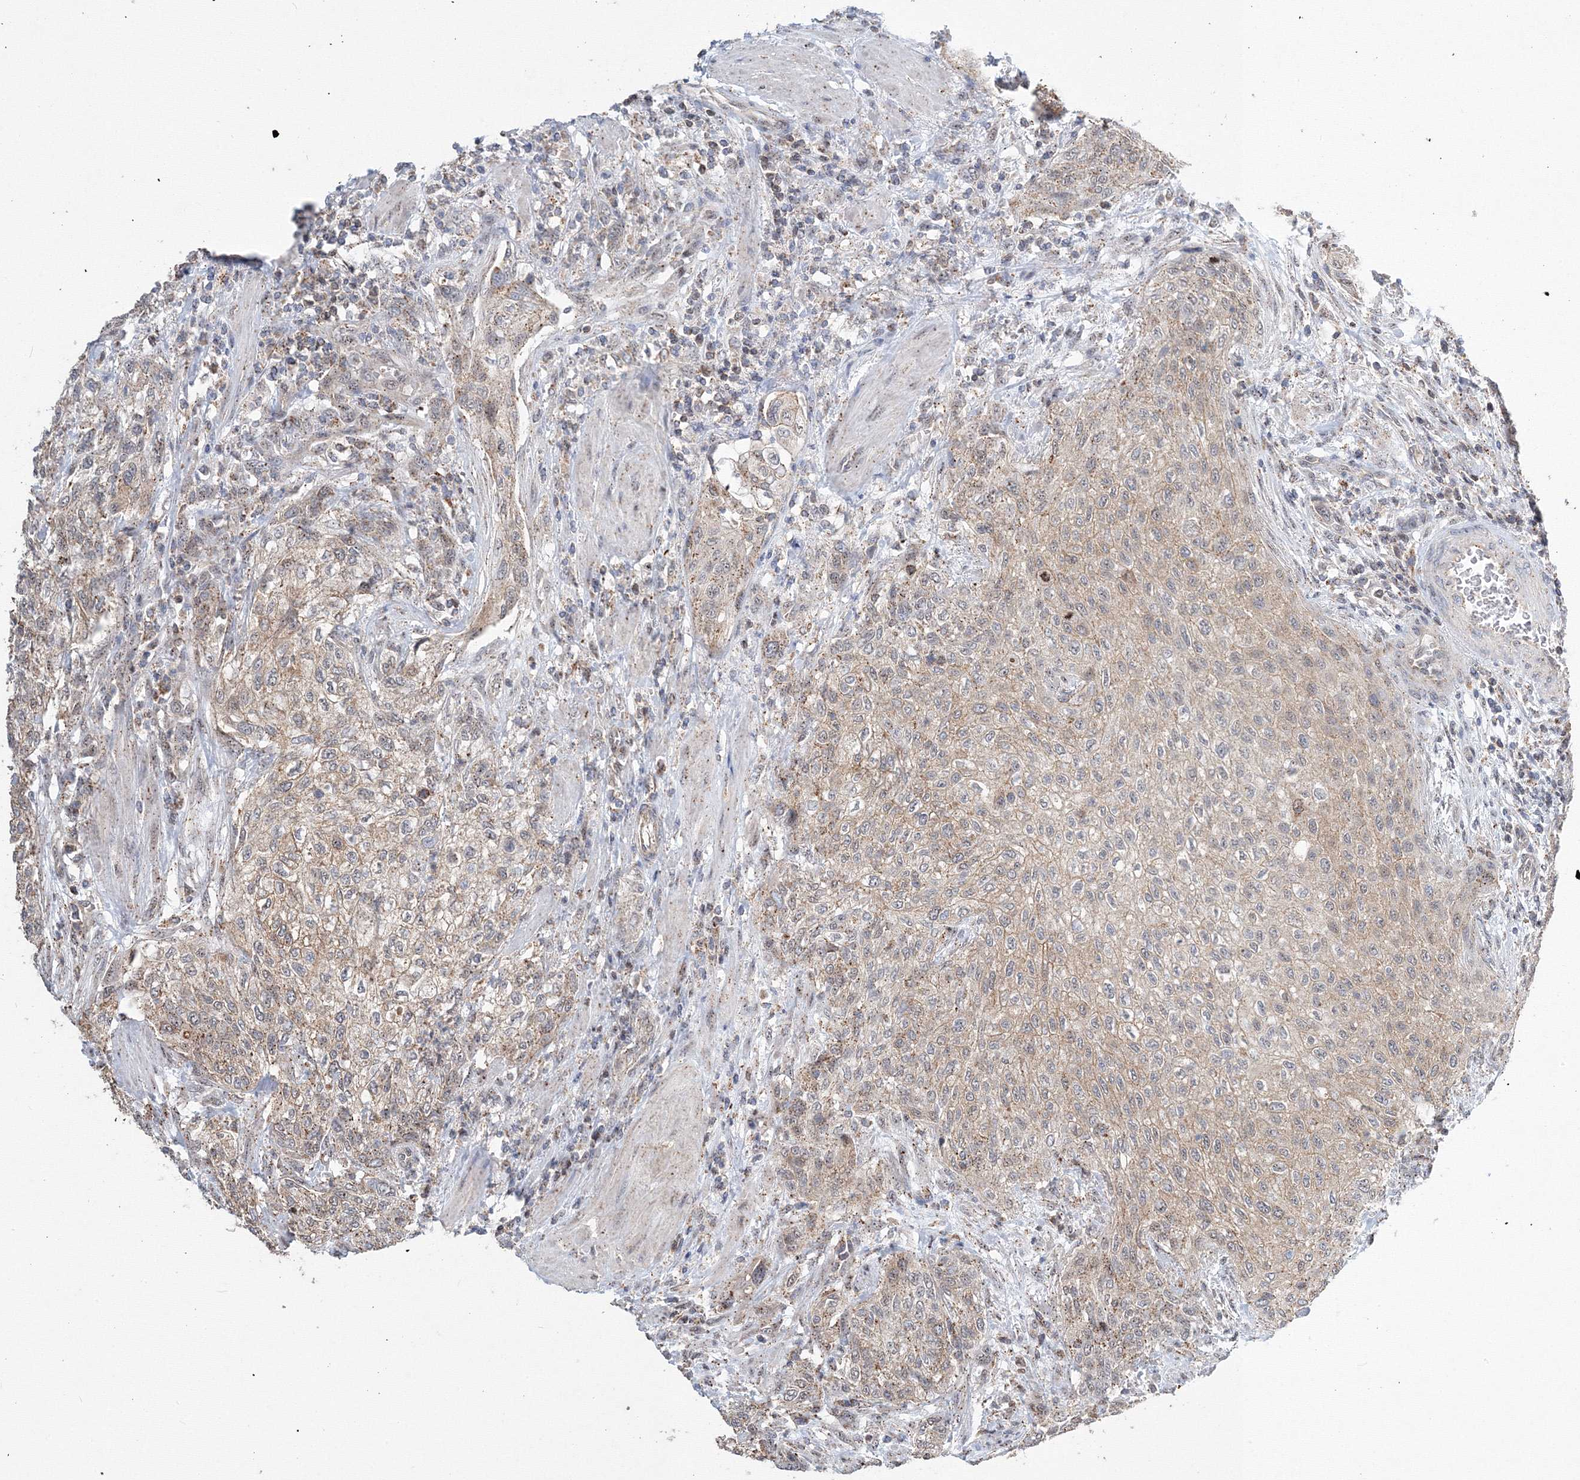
{"staining": {"intensity": "weak", "quantity": ">75%", "location": "cytoplasmic/membranous"}, "tissue": "urothelial cancer", "cell_type": "Tumor cells", "image_type": "cancer", "snomed": [{"axis": "morphology", "description": "Urothelial carcinoma, High grade"}, {"axis": "topography", "description": "Urinary bladder"}], "caption": "Human urothelial cancer stained with a protein marker demonstrates weak staining in tumor cells.", "gene": "AASDH", "patient": {"sex": "male", "age": 35}}